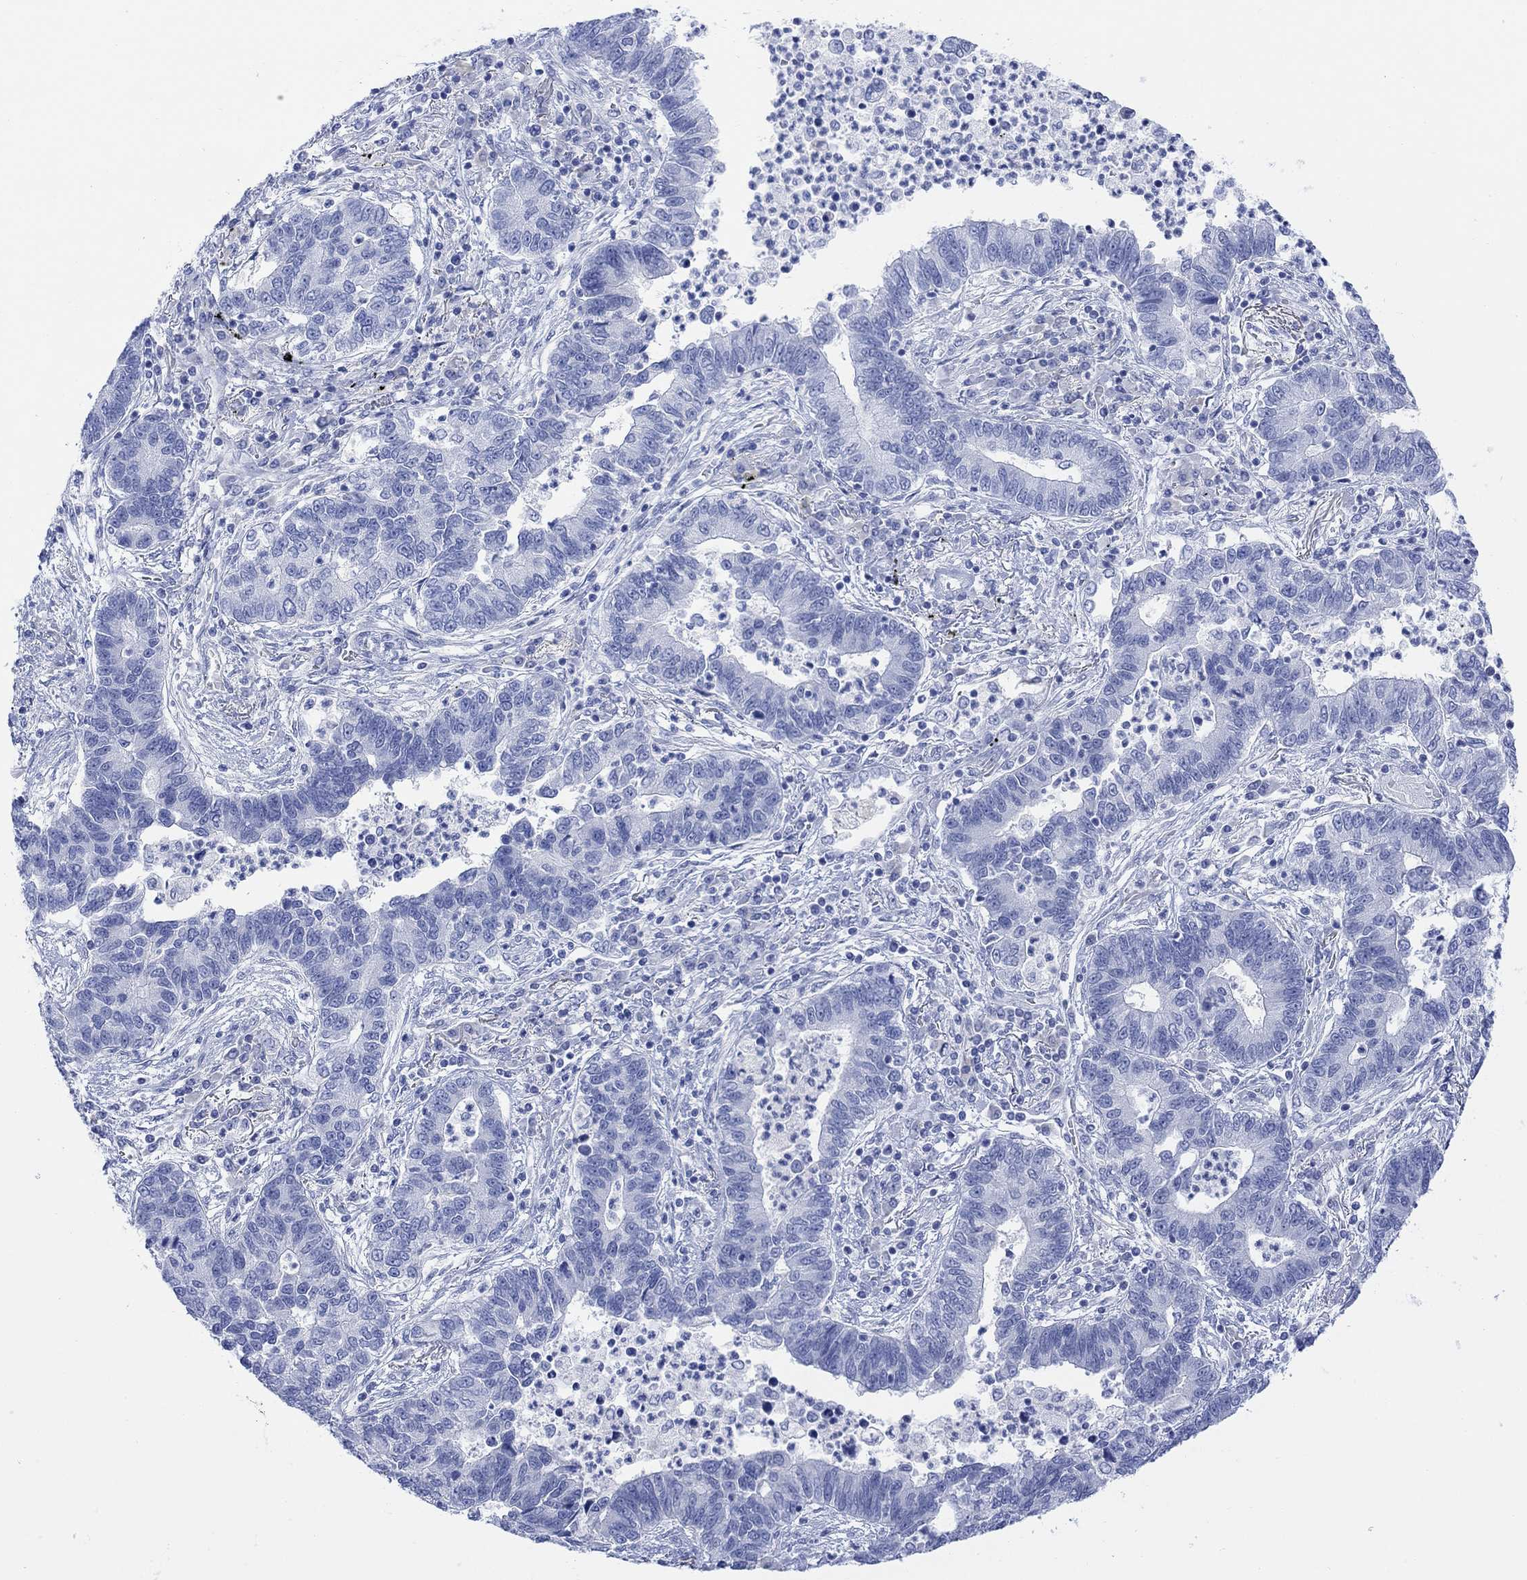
{"staining": {"intensity": "negative", "quantity": "none", "location": "none"}, "tissue": "lung cancer", "cell_type": "Tumor cells", "image_type": "cancer", "snomed": [{"axis": "morphology", "description": "Adenocarcinoma, NOS"}, {"axis": "topography", "description": "Lung"}], "caption": "DAB immunohistochemical staining of lung cancer (adenocarcinoma) displays no significant expression in tumor cells.", "gene": "GNG13", "patient": {"sex": "female", "age": 57}}